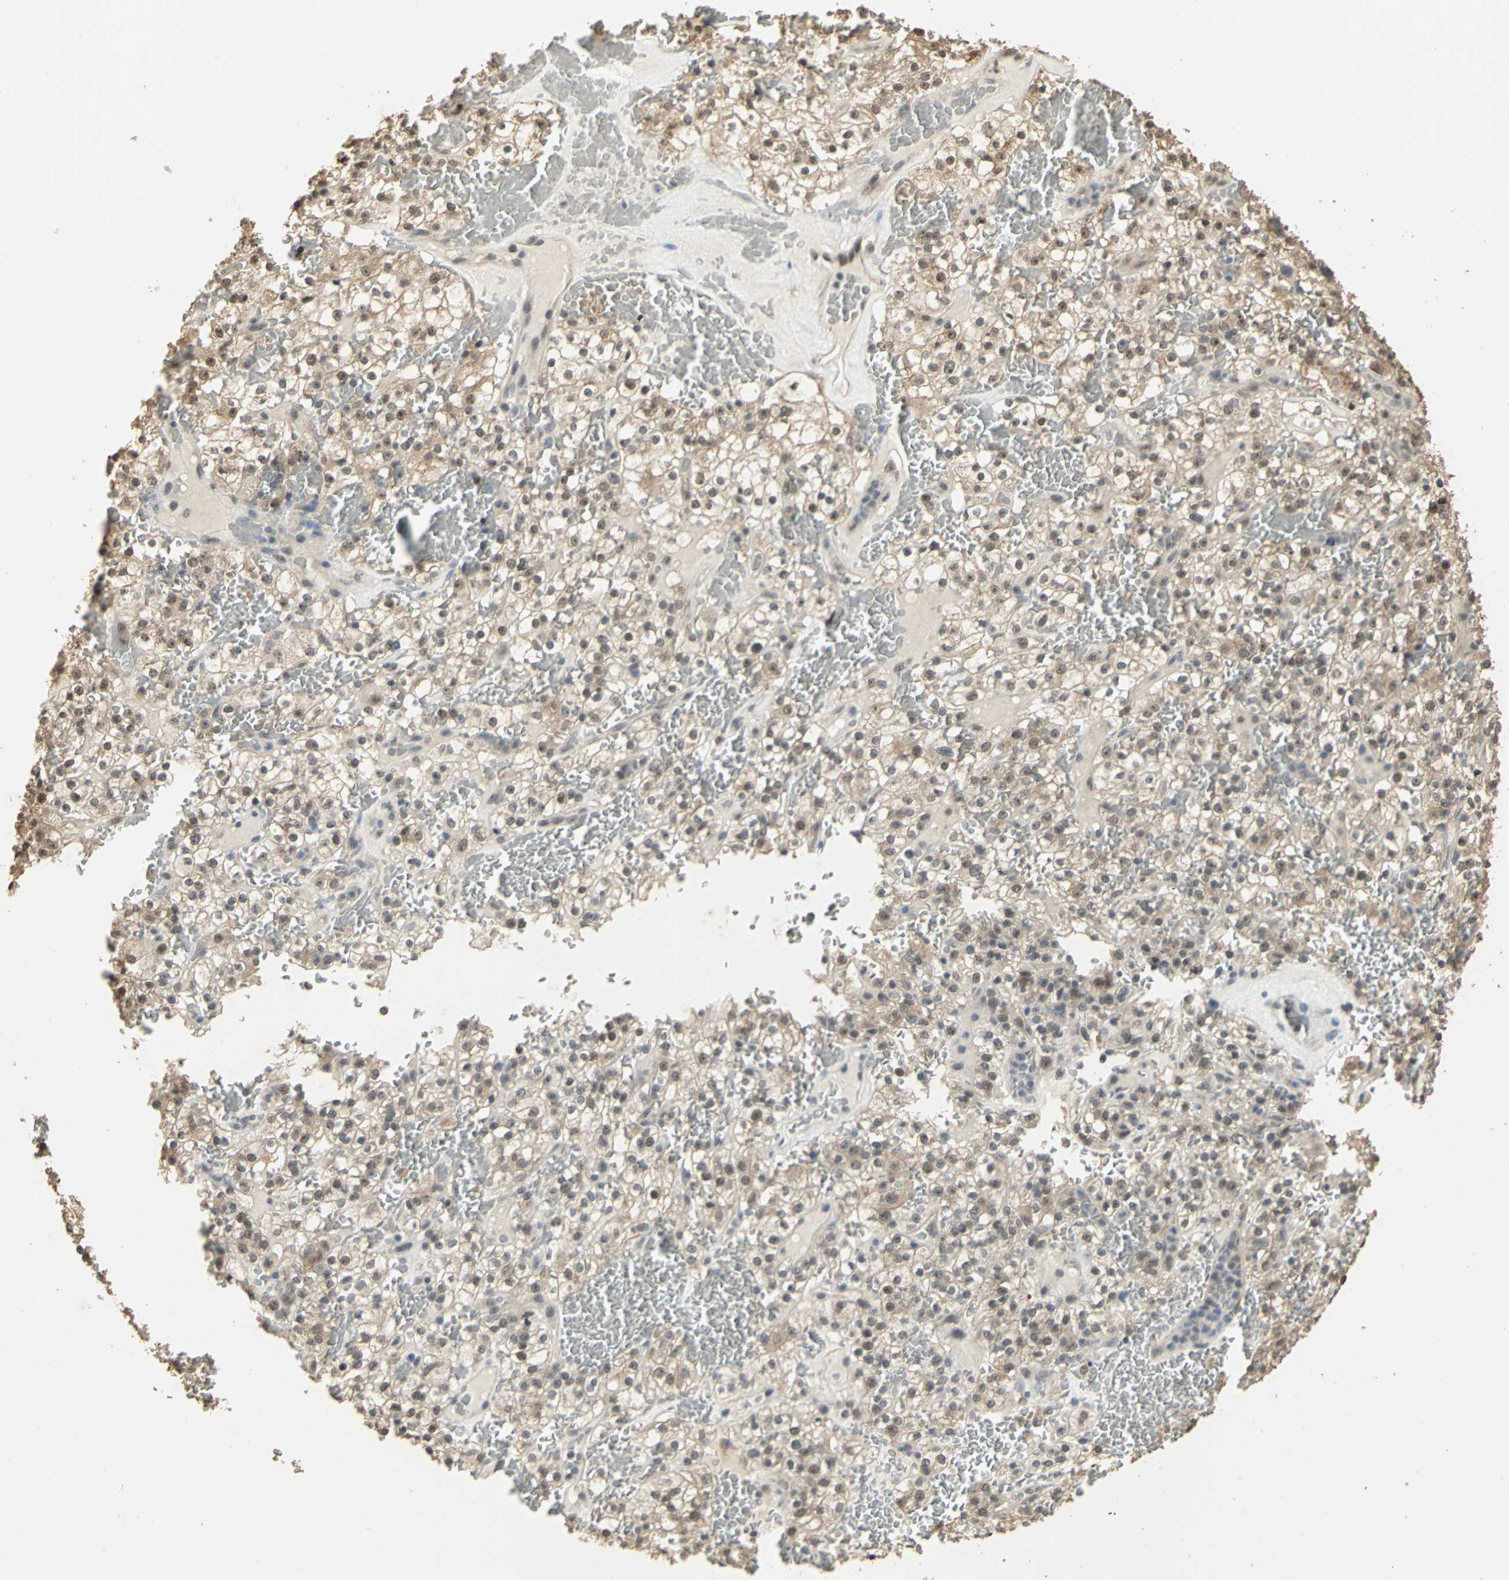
{"staining": {"intensity": "moderate", "quantity": "25%-75%", "location": "cytoplasmic/membranous,nuclear"}, "tissue": "renal cancer", "cell_type": "Tumor cells", "image_type": "cancer", "snomed": [{"axis": "morphology", "description": "Normal tissue, NOS"}, {"axis": "morphology", "description": "Adenocarcinoma, NOS"}, {"axis": "topography", "description": "Kidney"}], "caption": "Renal adenocarcinoma was stained to show a protein in brown. There is medium levels of moderate cytoplasmic/membranous and nuclear expression in about 25%-75% of tumor cells.", "gene": "UCHL5", "patient": {"sex": "female", "age": 72}}